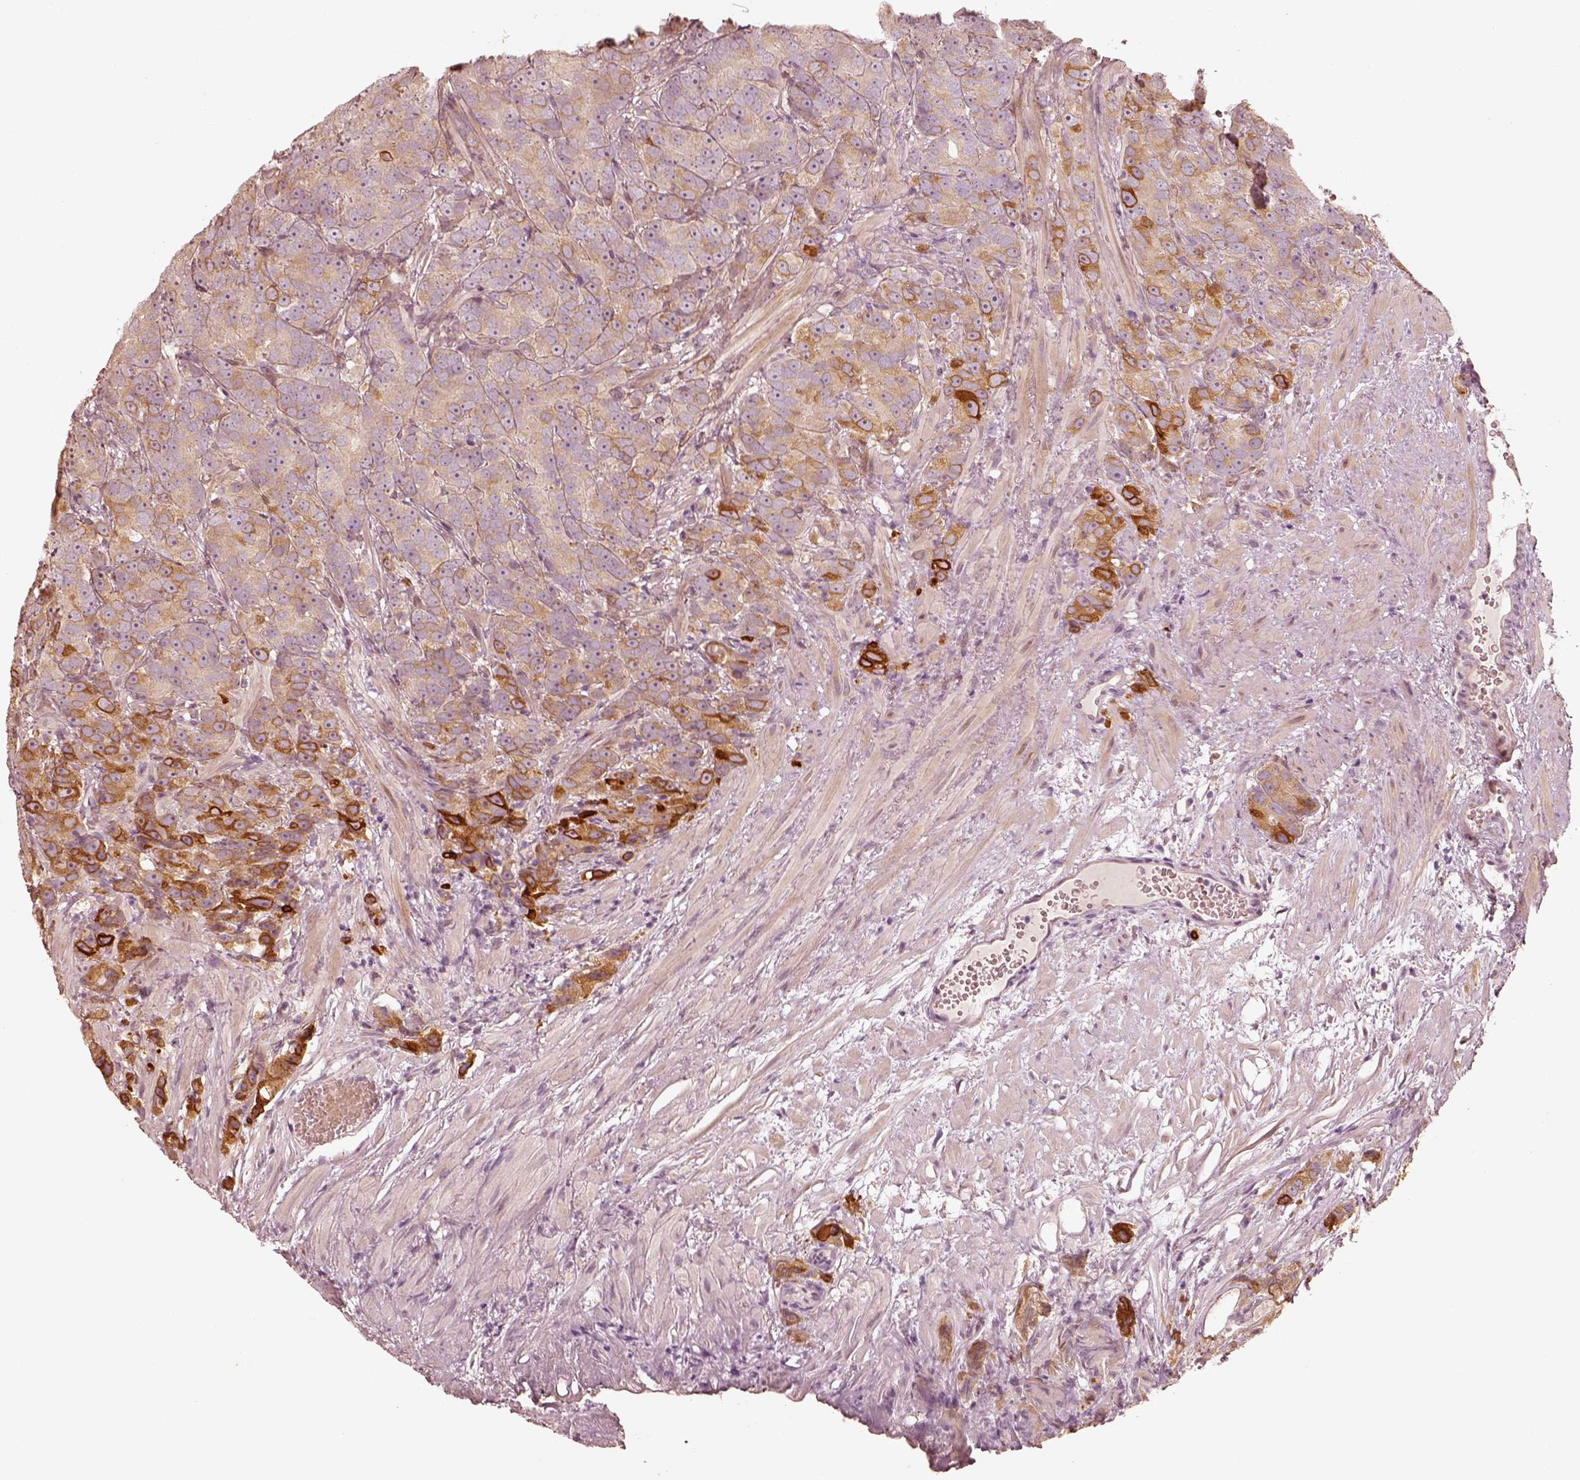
{"staining": {"intensity": "moderate", "quantity": ">75%", "location": "cytoplasmic/membranous"}, "tissue": "prostate cancer", "cell_type": "Tumor cells", "image_type": "cancer", "snomed": [{"axis": "morphology", "description": "Adenocarcinoma, High grade"}, {"axis": "topography", "description": "Prostate"}], "caption": "Approximately >75% of tumor cells in prostate cancer (high-grade adenocarcinoma) demonstrate moderate cytoplasmic/membranous protein positivity as visualized by brown immunohistochemical staining.", "gene": "WLS", "patient": {"sex": "male", "age": 90}}